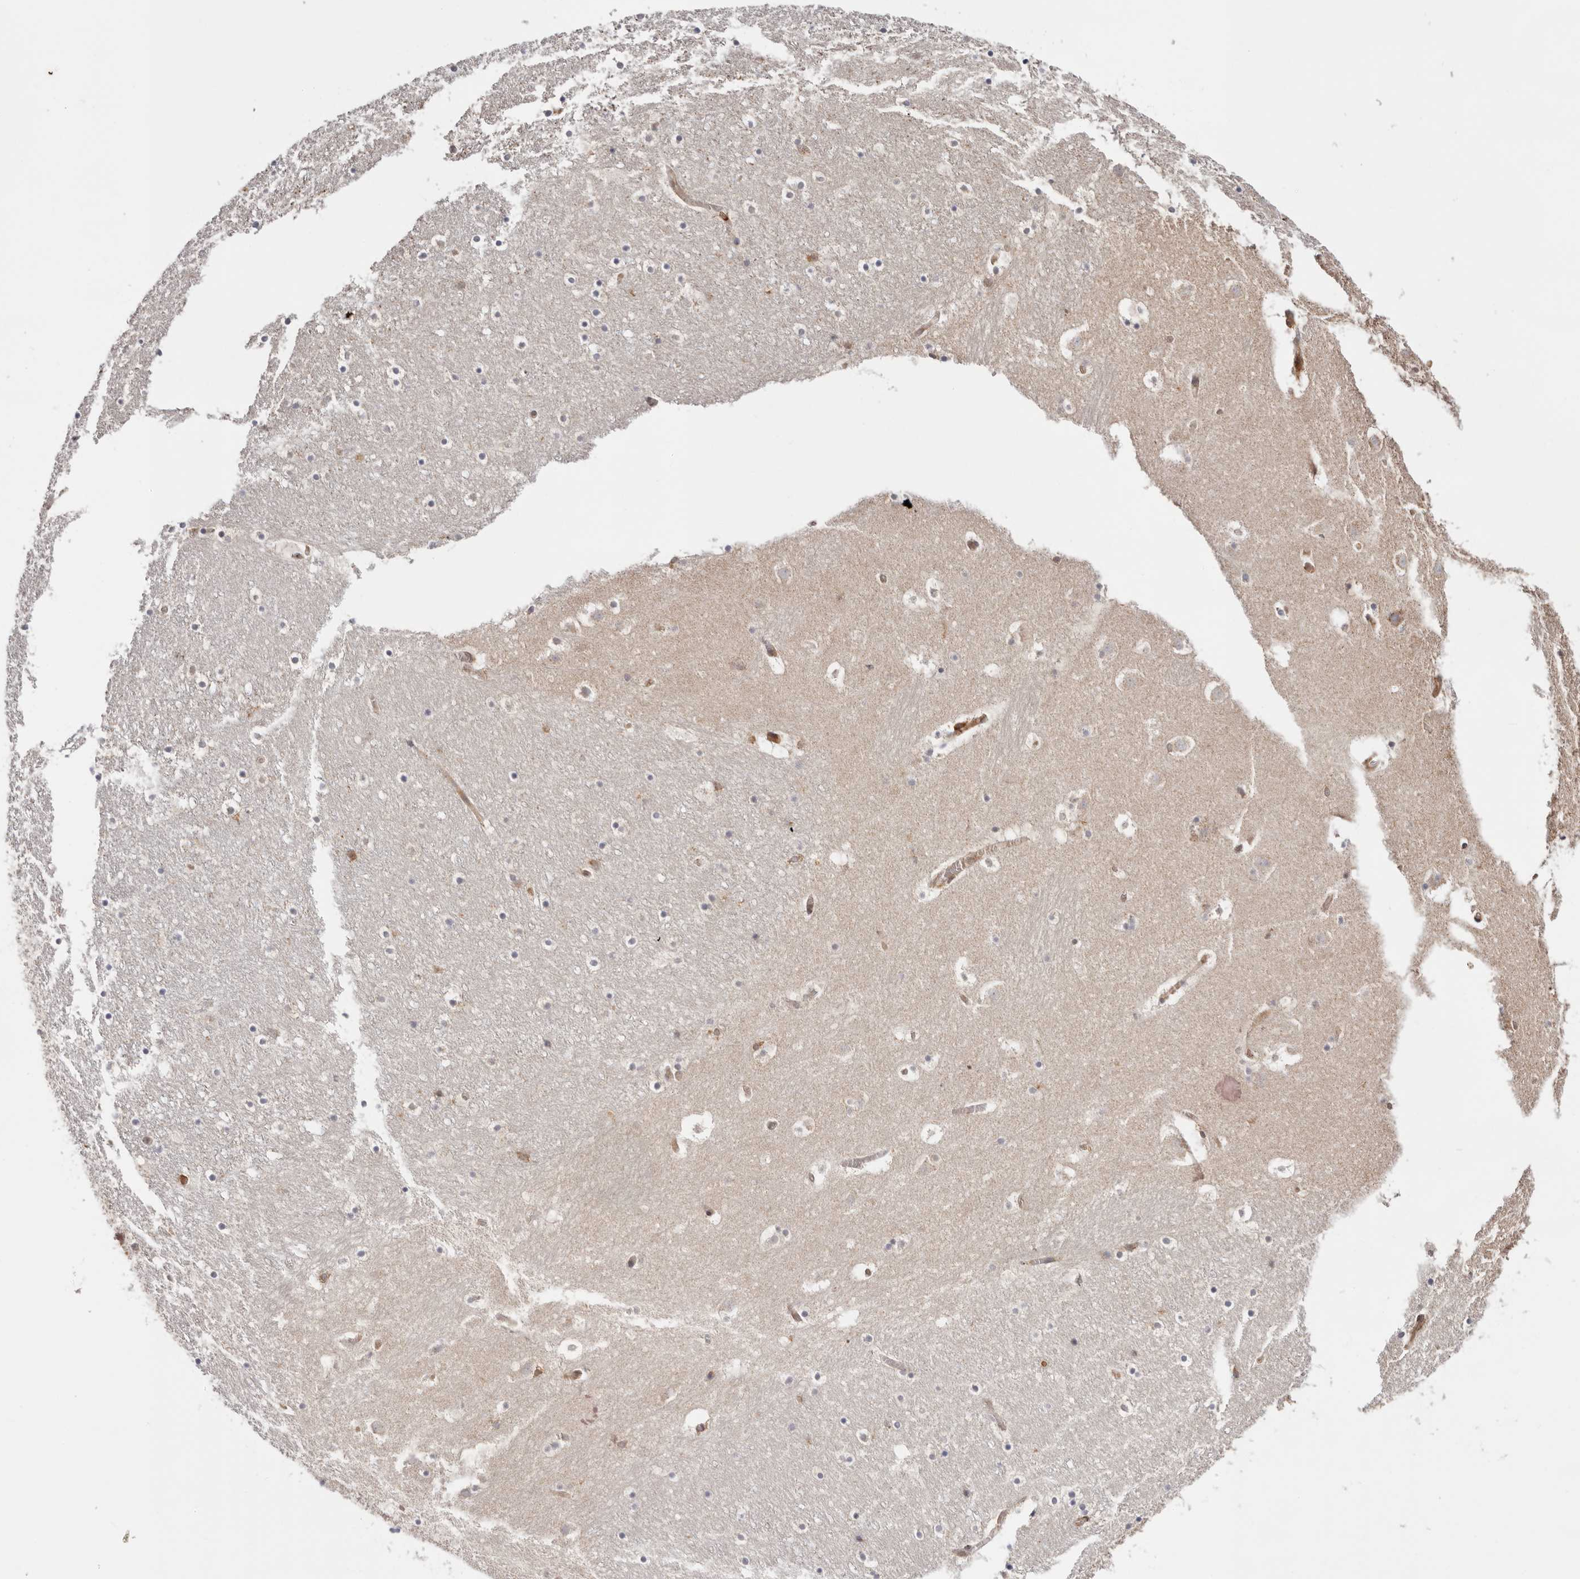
{"staining": {"intensity": "weak", "quantity": "<25%", "location": "cytoplasmic/membranous"}, "tissue": "caudate", "cell_type": "Glial cells", "image_type": "normal", "snomed": [{"axis": "morphology", "description": "Normal tissue, NOS"}, {"axis": "topography", "description": "Lateral ventricle wall"}], "caption": "Immunohistochemistry image of benign caudate: human caudate stained with DAB demonstrates no significant protein positivity in glial cells.", "gene": "RNF213", "patient": {"sex": "male", "age": 45}}